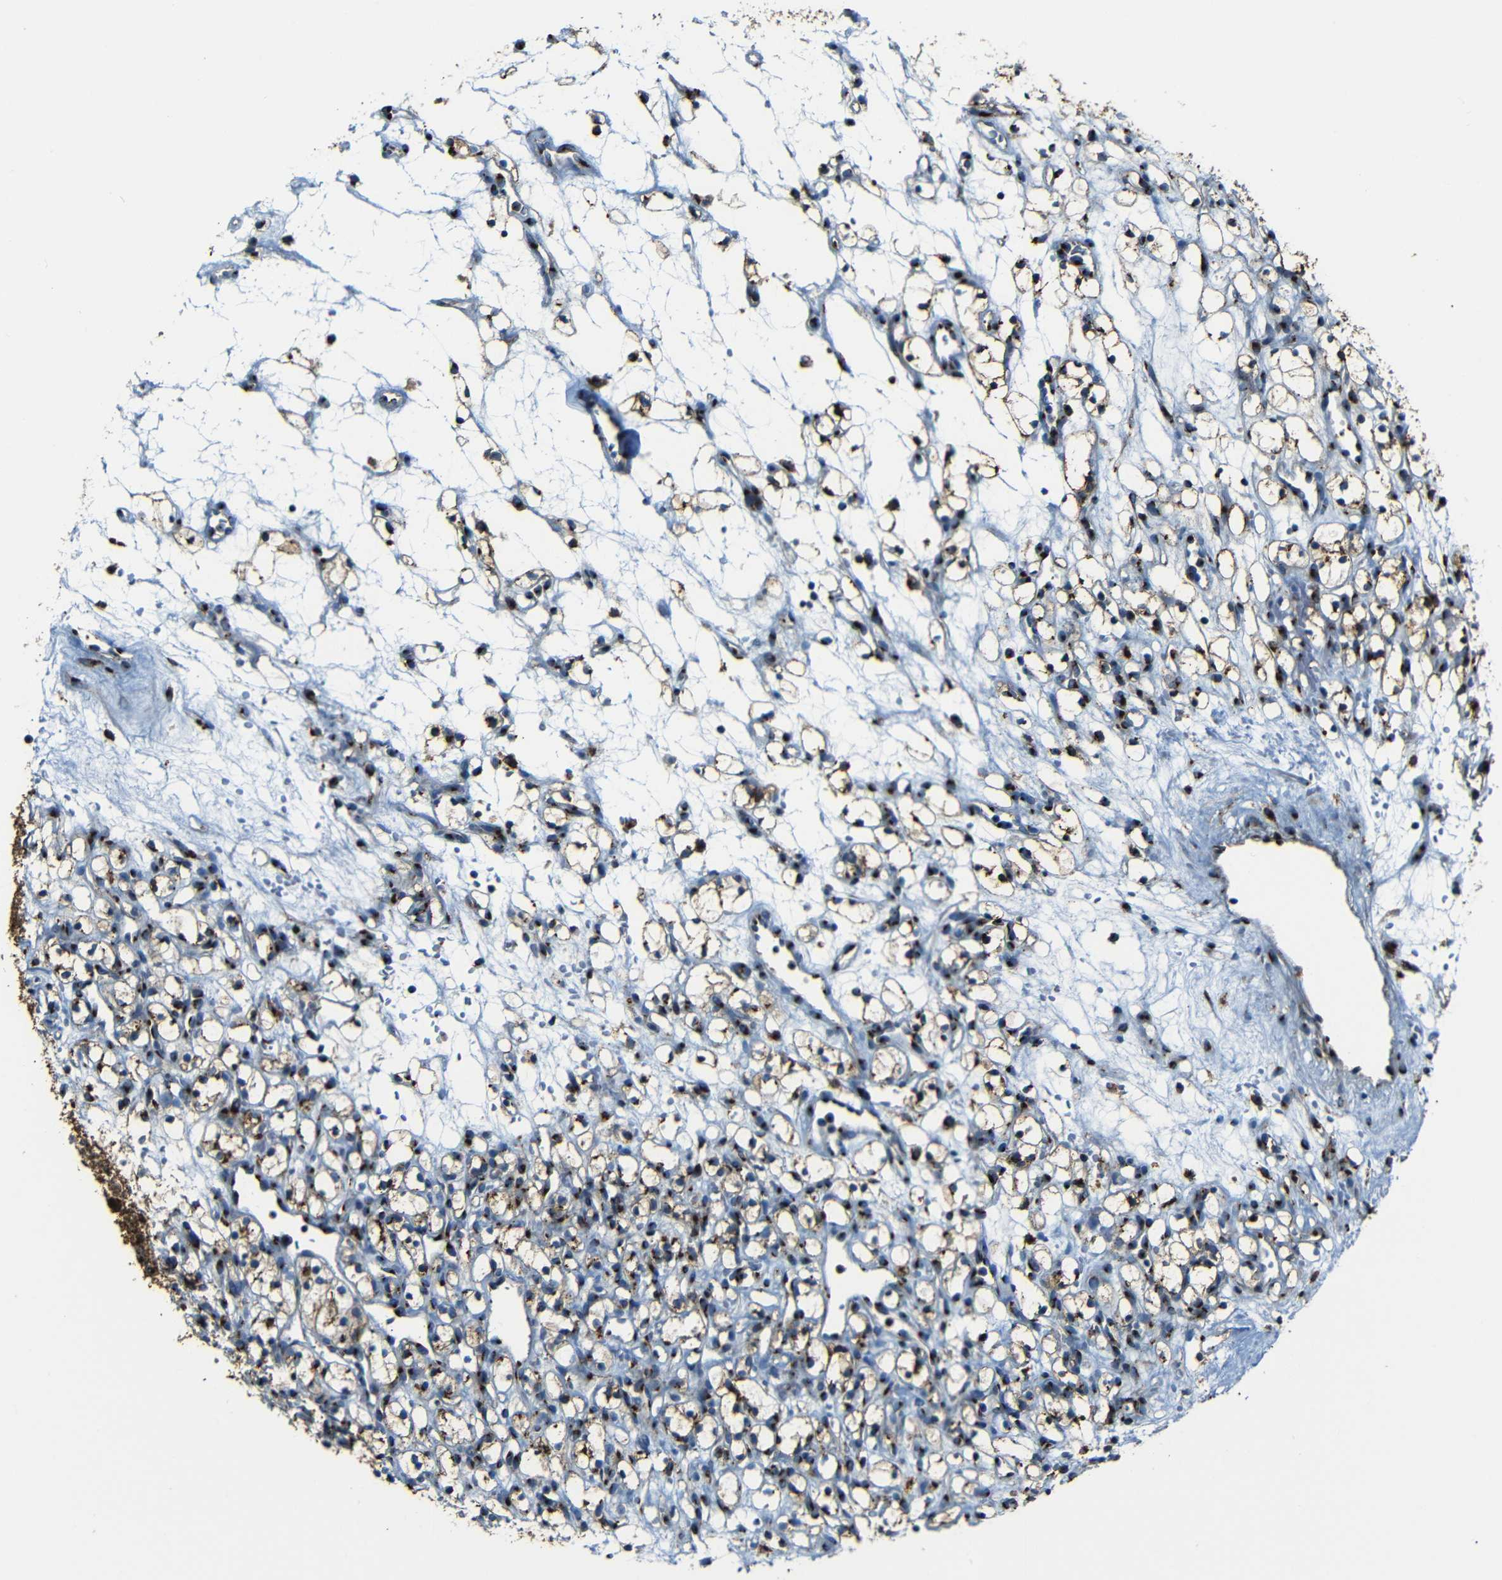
{"staining": {"intensity": "strong", "quantity": ">75%", "location": "cytoplasmic/membranous"}, "tissue": "renal cancer", "cell_type": "Tumor cells", "image_type": "cancer", "snomed": [{"axis": "morphology", "description": "Adenocarcinoma, NOS"}, {"axis": "topography", "description": "Kidney"}], "caption": "Immunohistochemical staining of human adenocarcinoma (renal) demonstrates strong cytoplasmic/membranous protein positivity in about >75% of tumor cells.", "gene": "TGOLN2", "patient": {"sex": "female", "age": 60}}